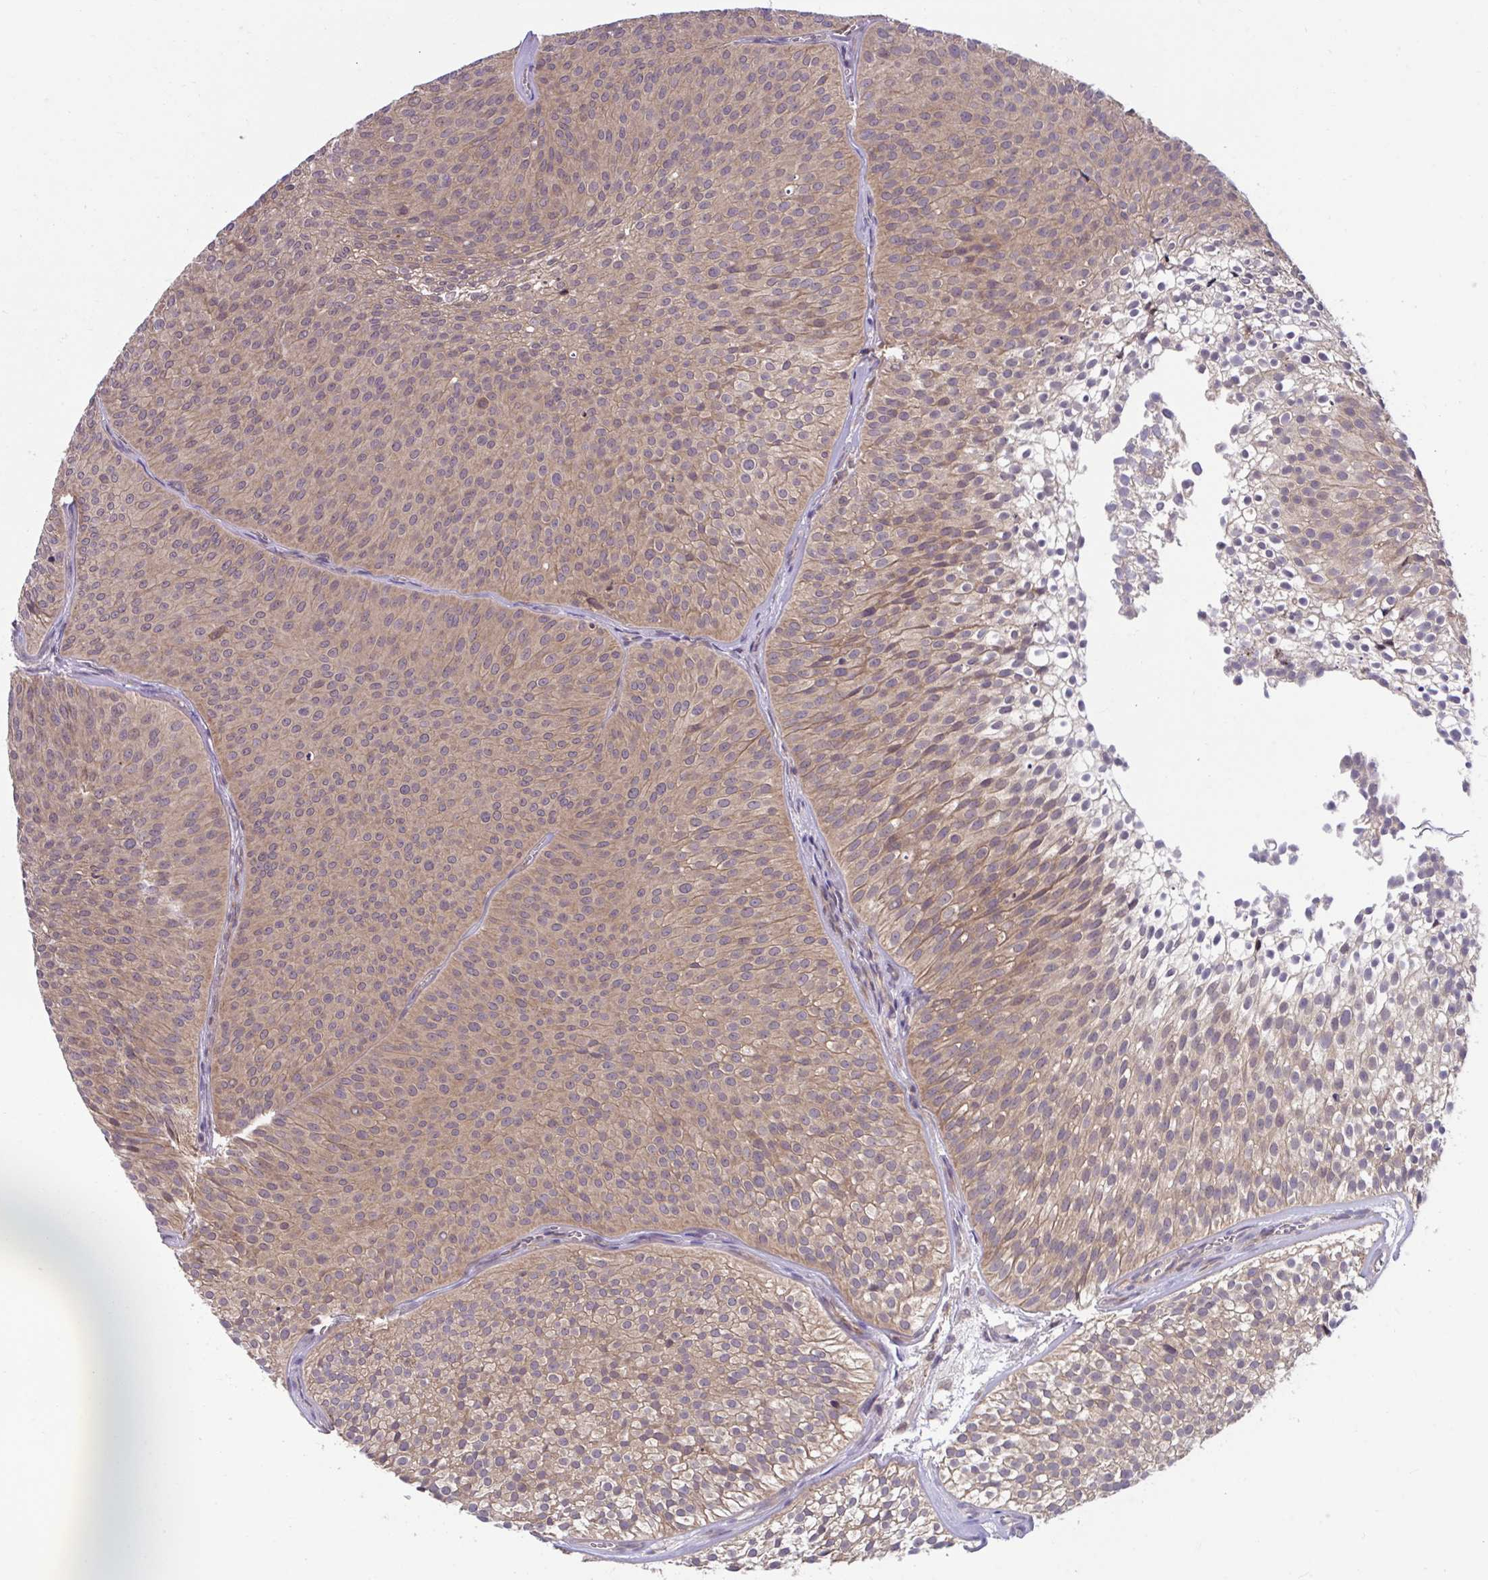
{"staining": {"intensity": "moderate", "quantity": ">75%", "location": "cytoplasmic/membranous"}, "tissue": "urothelial cancer", "cell_type": "Tumor cells", "image_type": "cancer", "snomed": [{"axis": "morphology", "description": "Urothelial carcinoma, Low grade"}, {"axis": "topography", "description": "Urinary bladder"}], "caption": "An image showing moderate cytoplasmic/membranous staining in about >75% of tumor cells in urothelial cancer, as visualized by brown immunohistochemical staining.", "gene": "IST1", "patient": {"sex": "male", "age": 91}}